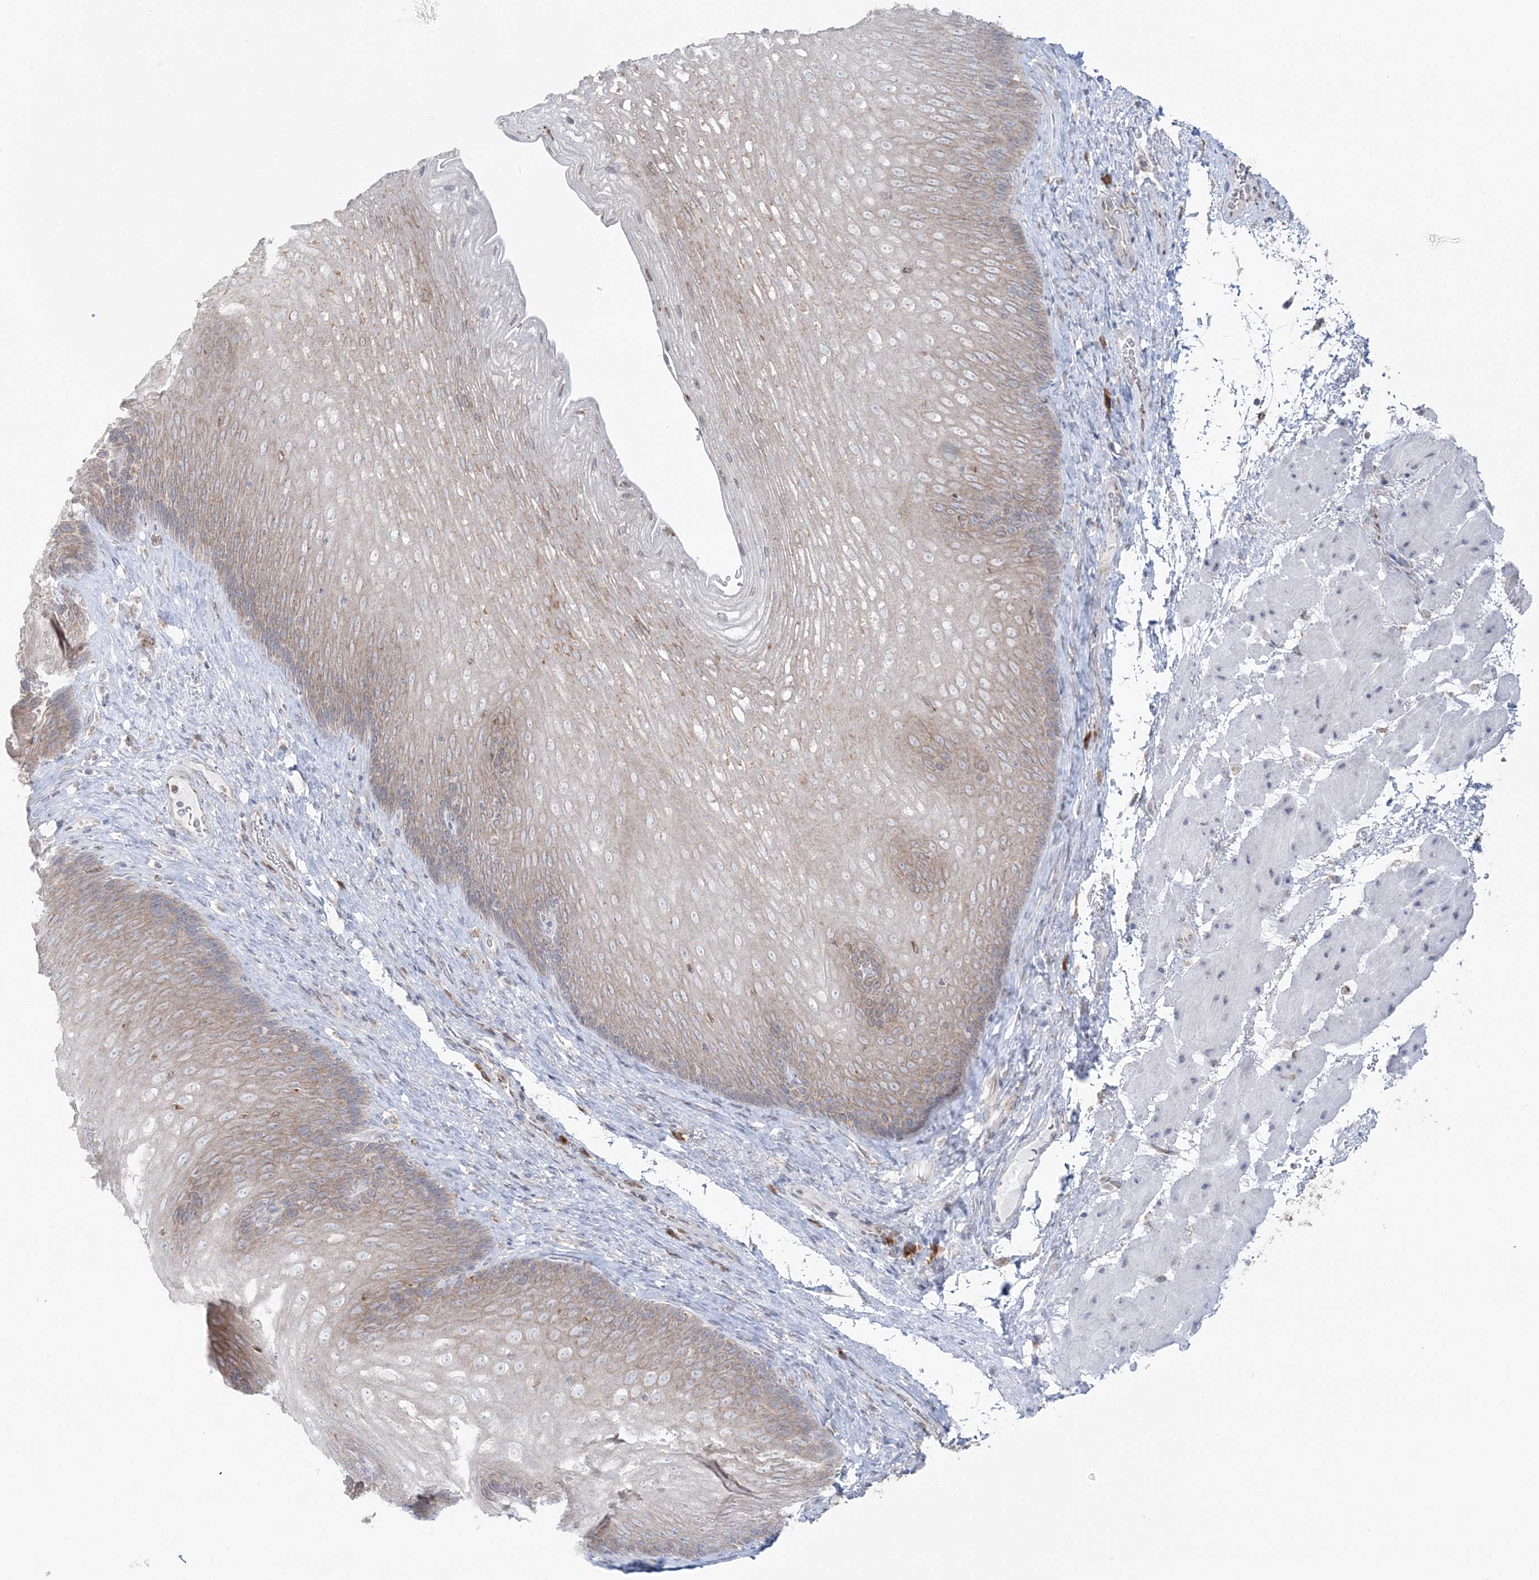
{"staining": {"intensity": "weak", "quantity": "25%-75%", "location": "cytoplasmic/membranous"}, "tissue": "esophagus", "cell_type": "Squamous epithelial cells", "image_type": "normal", "snomed": [{"axis": "morphology", "description": "Normal tissue, NOS"}, {"axis": "topography", "description": "Esophagus"}], "caption": "Esophagus was stained to show a protein in brown. There is low levels of weak cytoplasmic/membranous staining in approximately 25%-75% of squamous epithelial cells. The staining is performed using DAB (3,3'-diaminobenzidine) brown chromogen to label protein expression. The nuclei are counter-stained blue using hematoxylin.", "gene": "TMED10", "patient": {"sex": "female", "age": 66}}